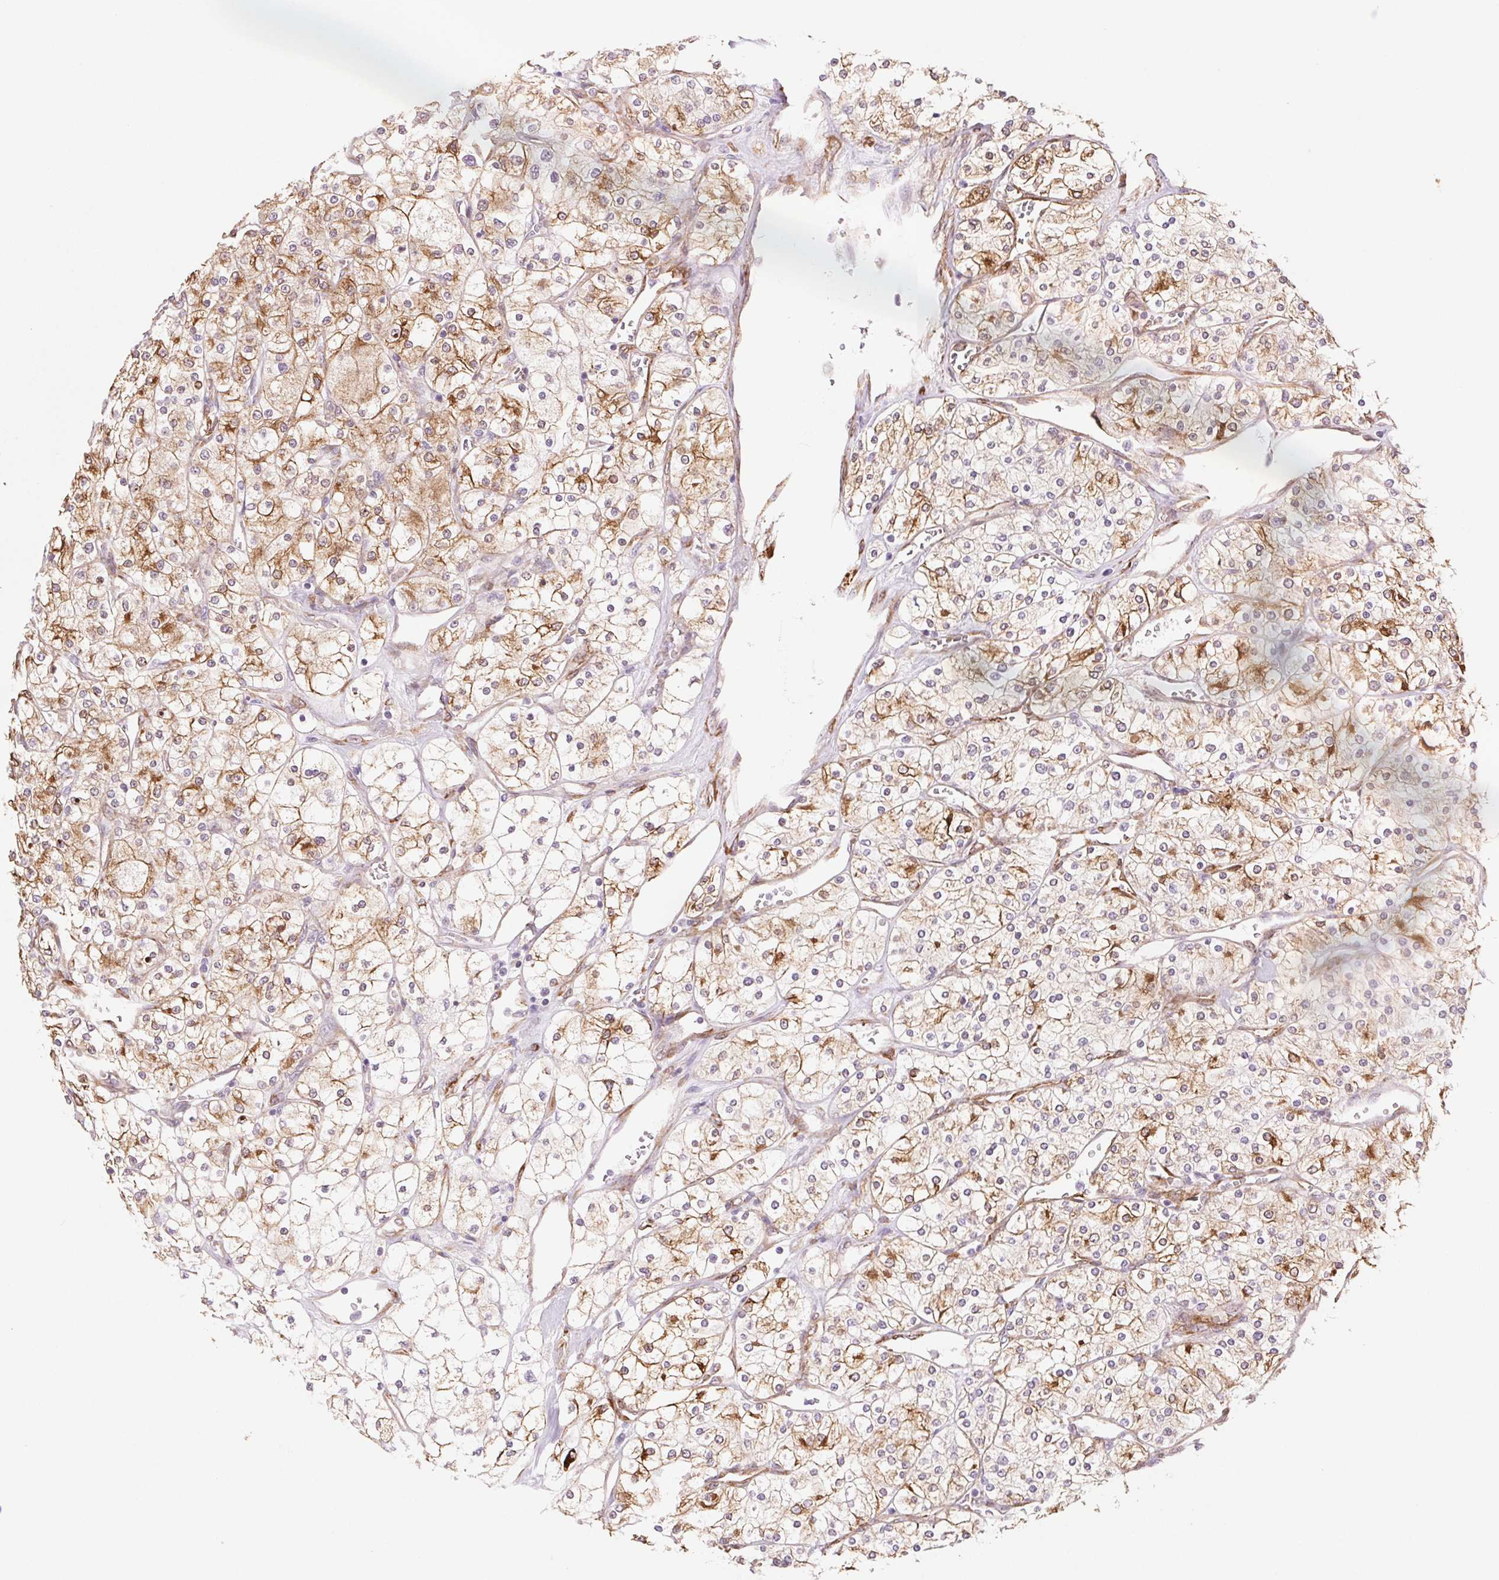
{"staining": {"intensity": "moderate", "quantity": ">75%", "location": "cytoplasmic/membranous"}, "tissue": "renal cancer", "cell_type": "Tumor cells", "image_type": "cancer", "snomed": [{"axis": "morphology", "description": "Adenocarcinoma, NOS"}, {"axis": "topography", "description": "Kidney"}], "caption": "DAB (3,3'-diaminobenzidine) immunohistochemical staining of renal cancer displays moderate cytoplasmic/membranous protein staining in approximately >75% of tumor cells.", "gene": "FKBP10", "patient": {"sex": "male", "age": 80}}